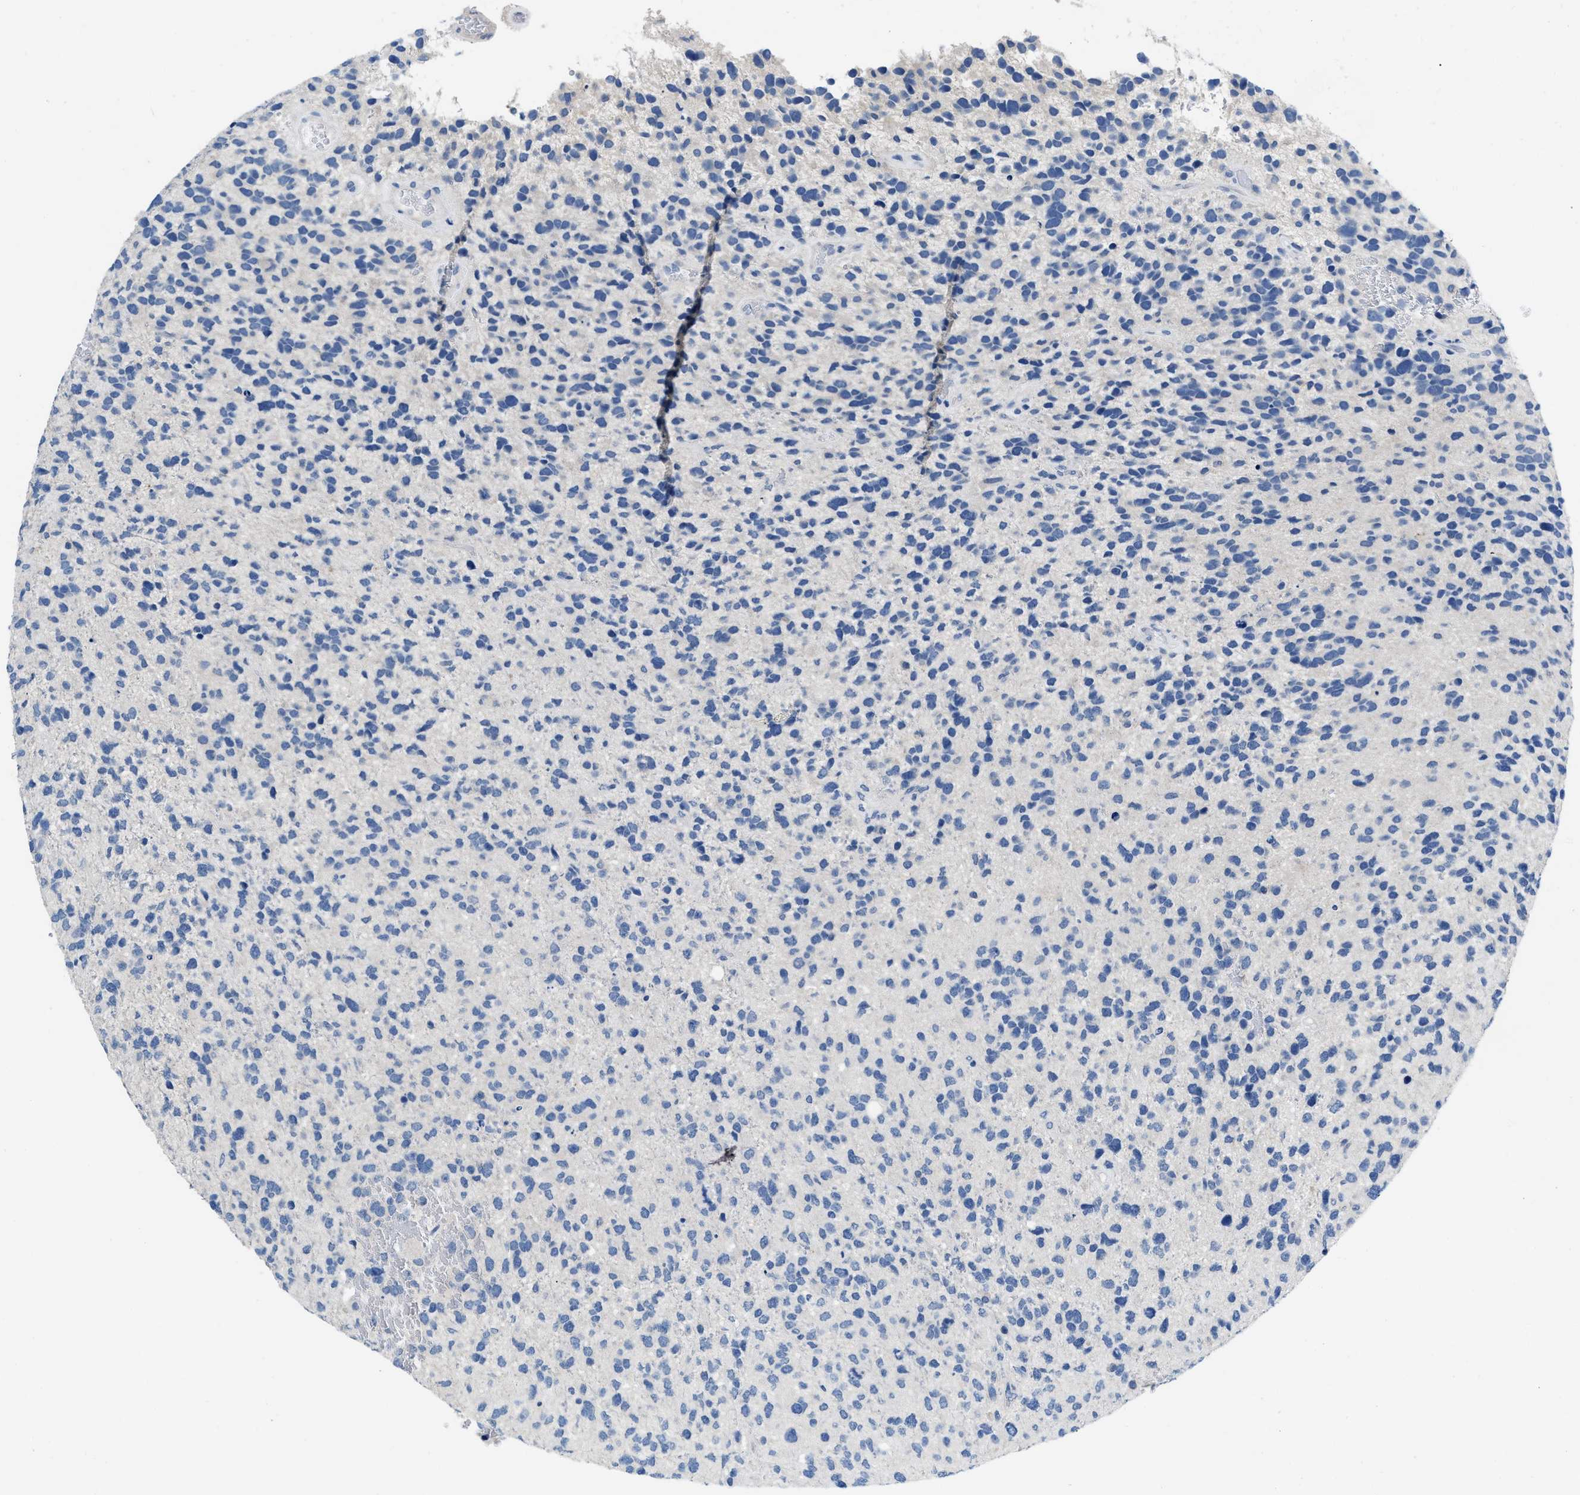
{"staining": {"intensity": "negative", "quantity": "none", "location": "none"}, "tissue": "glioma", "cell_type": "Tumor cells", "image_type": "cancer", "snomed": [{"axis": "morphology", "description": "Glioma, malignant, High grade"}, {"axis": "topography", "description": "Brain"}], "caption": "Immunohistochemical staining of malignant high-grade glioma shows no significant positivity in tumor cells.", "gene": "PYY", "patient": {"sex": "female", "age": 58}}